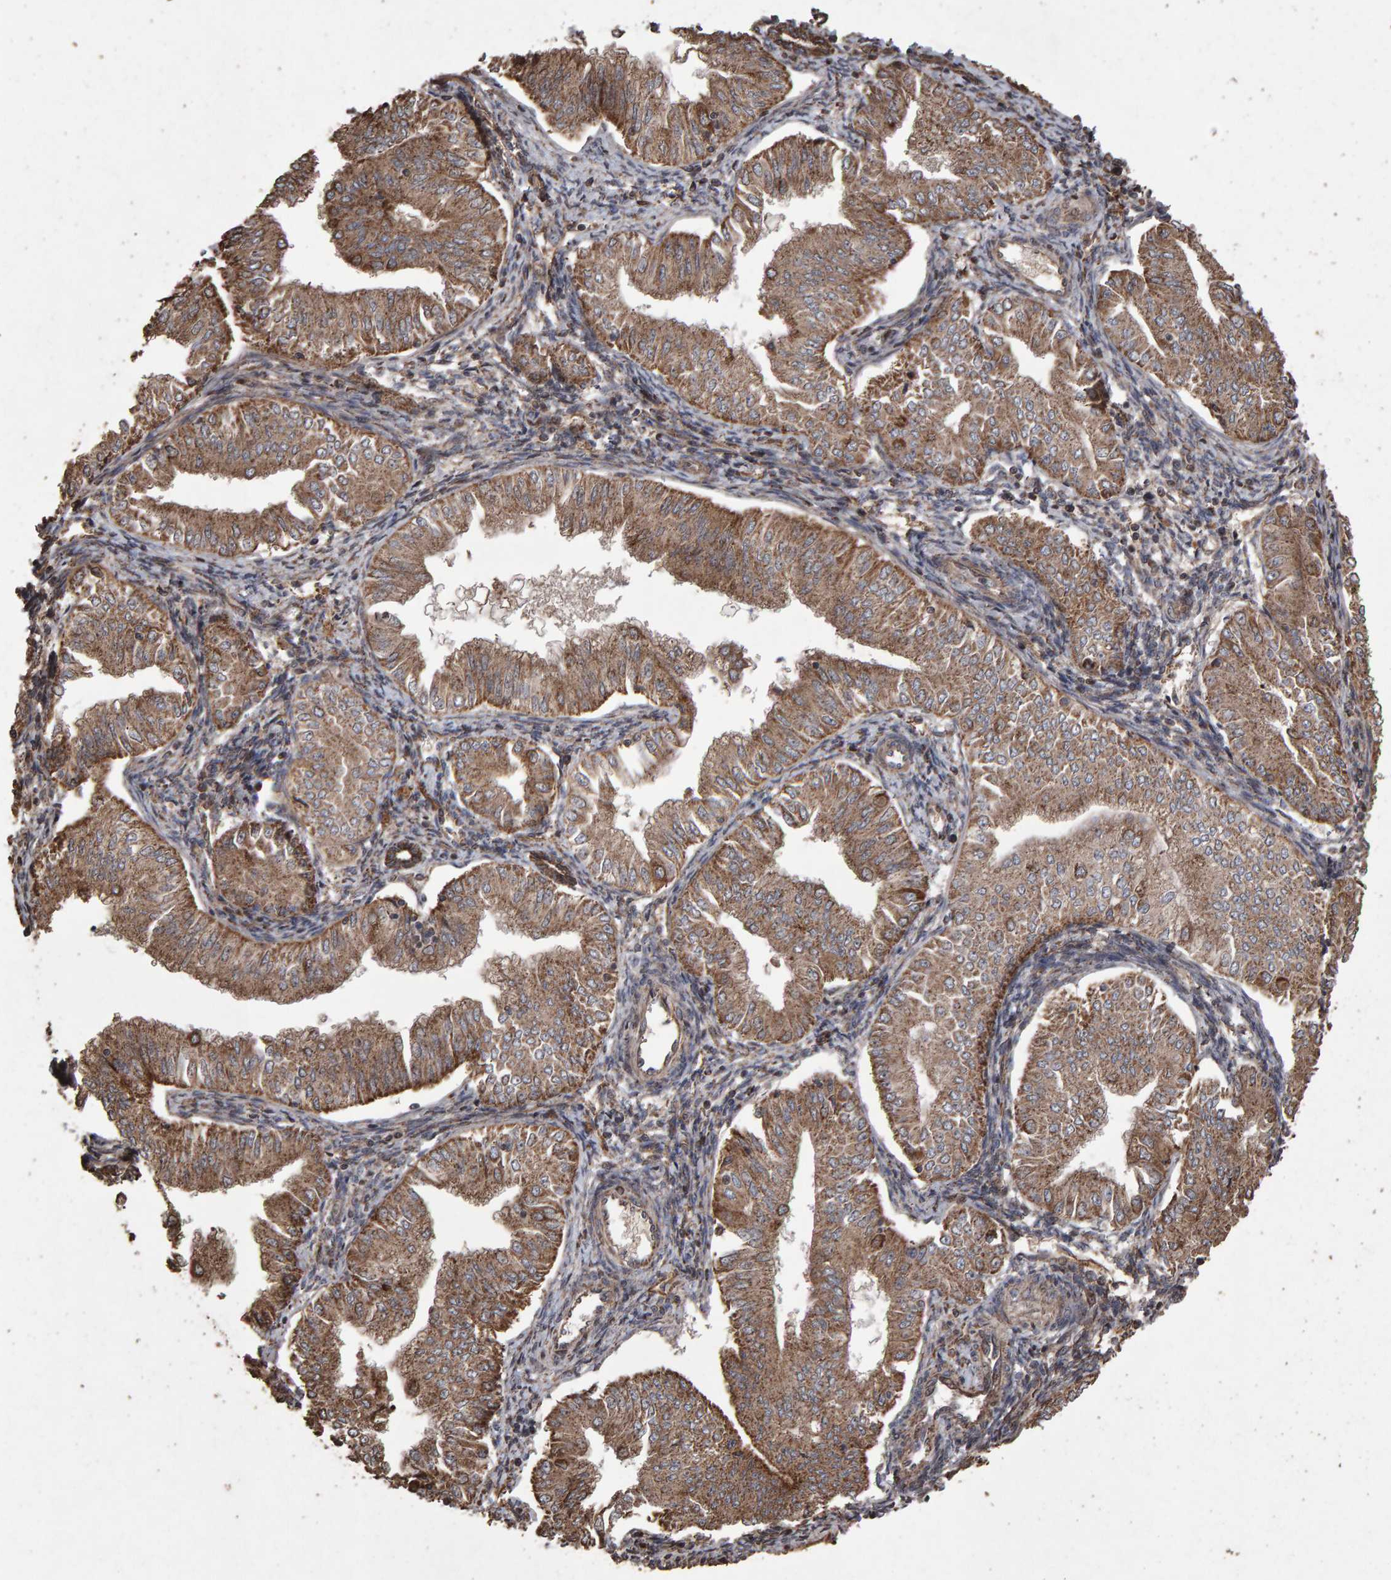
{"staining": {"intensity": "moderate", "quantity": ">75%", "location": "cytoplasmic/membranous"}, "tissue": "endometrial cancer", "cell_type": "Tumor cells", "image_type": "cancer", "snomed": [{"axis": "morphology", "description": "Normal tissue, NOS"}, {"axis": "morphology", "description": "Adenocarcinoma, NOS"}, {"axis": "topography", "description": "Endometrium"}], "caption": "This is an image of immunohistochemistry (IHC) staining of endometrial adenocarcinoma, which shows moderate expression in the cytoplasmic/membranous of tumor cells.", "gene": "OSBP2", "patient": {"sex": "female", "age": 53}}